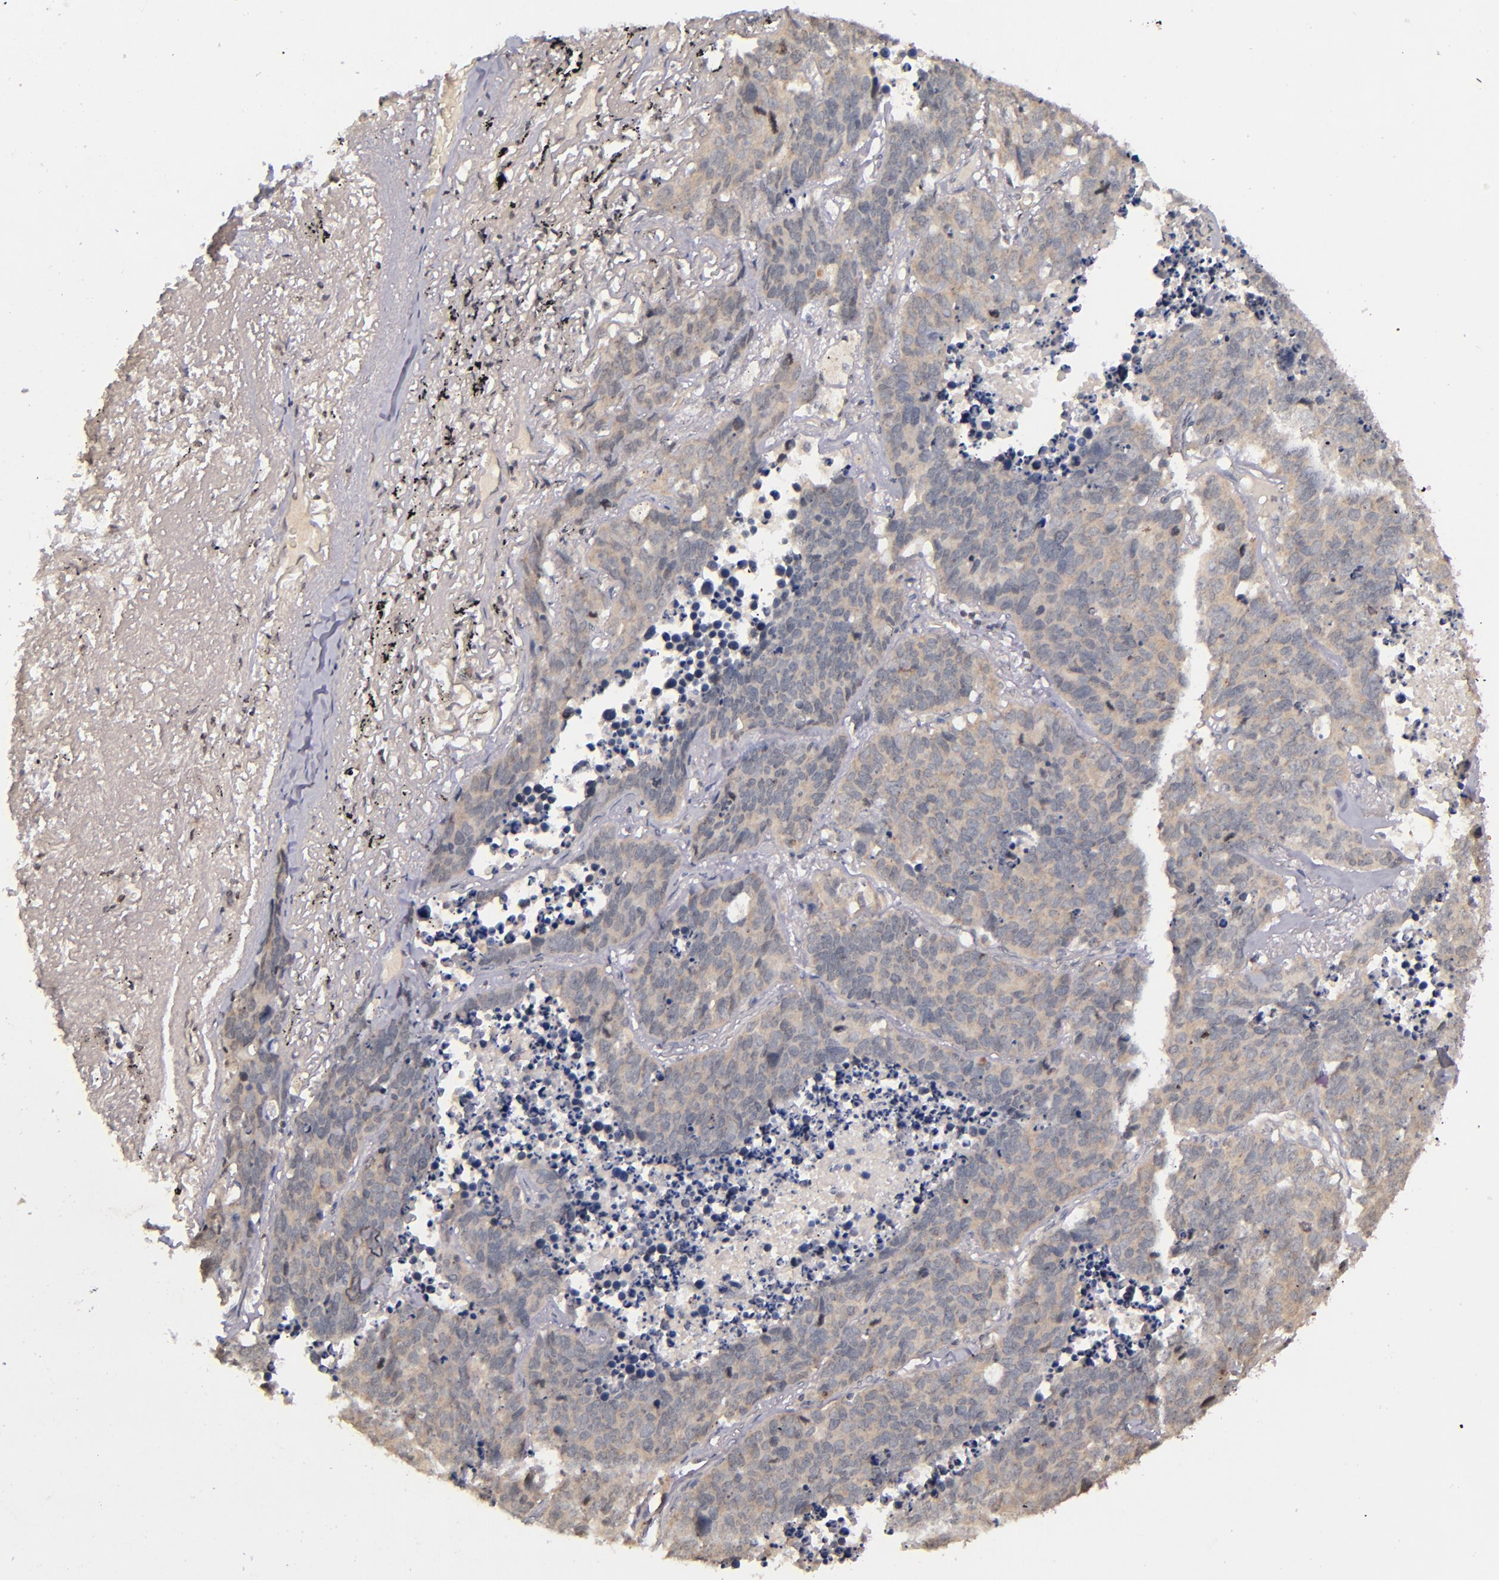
{"staining": {"intensity": "weak", "quantity": "25%-75%", "location": "cytoplasmic/membranous"}, "tissue": "lung cancer", "cell_type": "Tumor cells", "image_type": "cancer", "snomed": [{"axis": "morphology", "description": "Carcinoid, malignant, NOS"}, {"axis": "topography", "description": "Lung"}], "caption": "IHC (DAB) staining of lung cancer (carcinoid (malignant)) exhibits weak cytoplasmic/membranous protein expression in about 25%-75% of tumor cells.", "gene": "TSC2", "patient": {"sex": "male", "age": 60}}